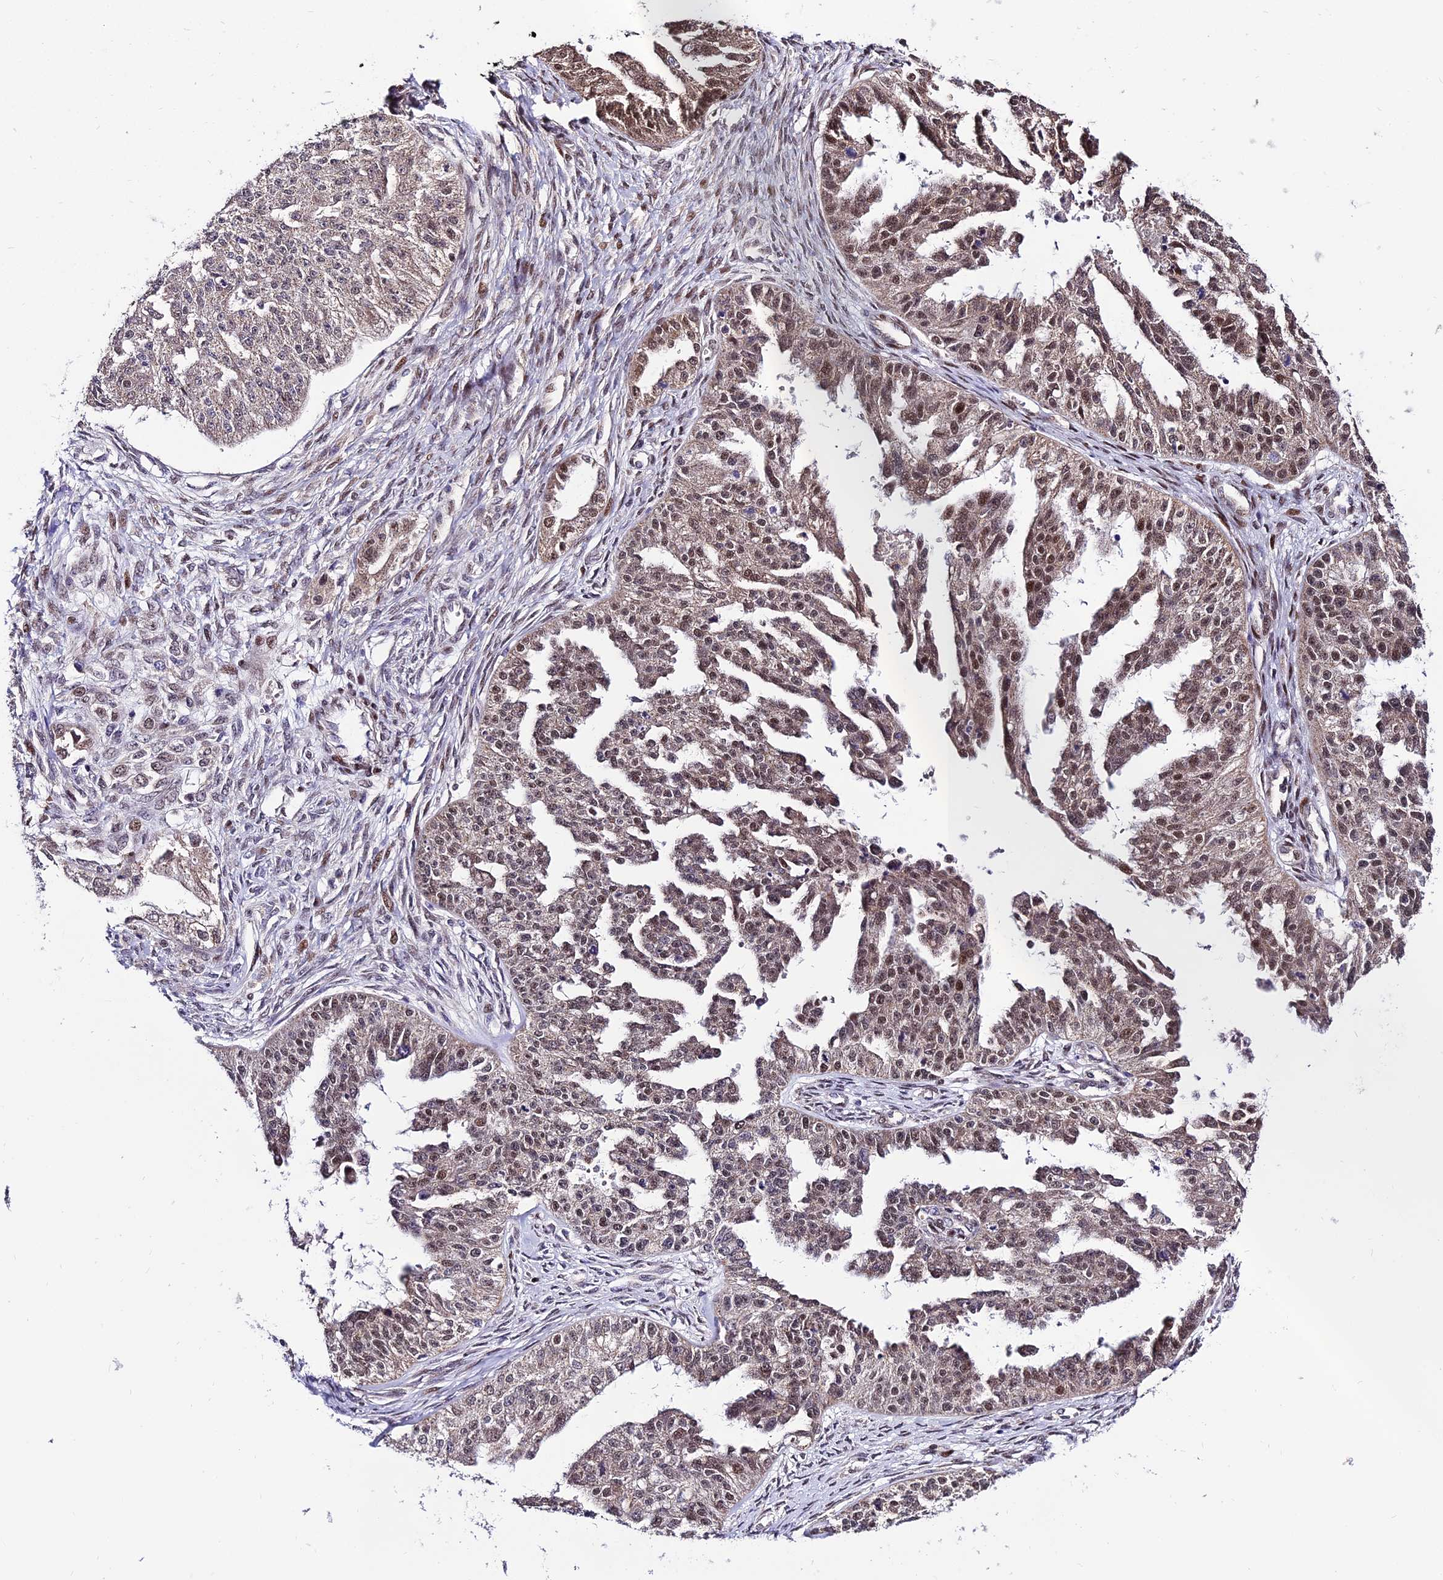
{"staining": {"intensity": "moderate", "quantity": ">75%", "location": "nuclear"}, "tissue": "ovarian cancer", "cell_type": "Tumor cells", "image_type": "cancer", "snomed": [{"axis": "morphology", "description": "Cystadenocarcinoma, serous, NOS"}, {"axis": "topography", "description": "Ovary"}], "caption": "This image demonstrates IHC staining of human ovarian cancer, with medium moderate nuclear positivity in about >75% of tumor cells.", "gene": "CIB3", "patient": {"sex": "female", "age": 58}}